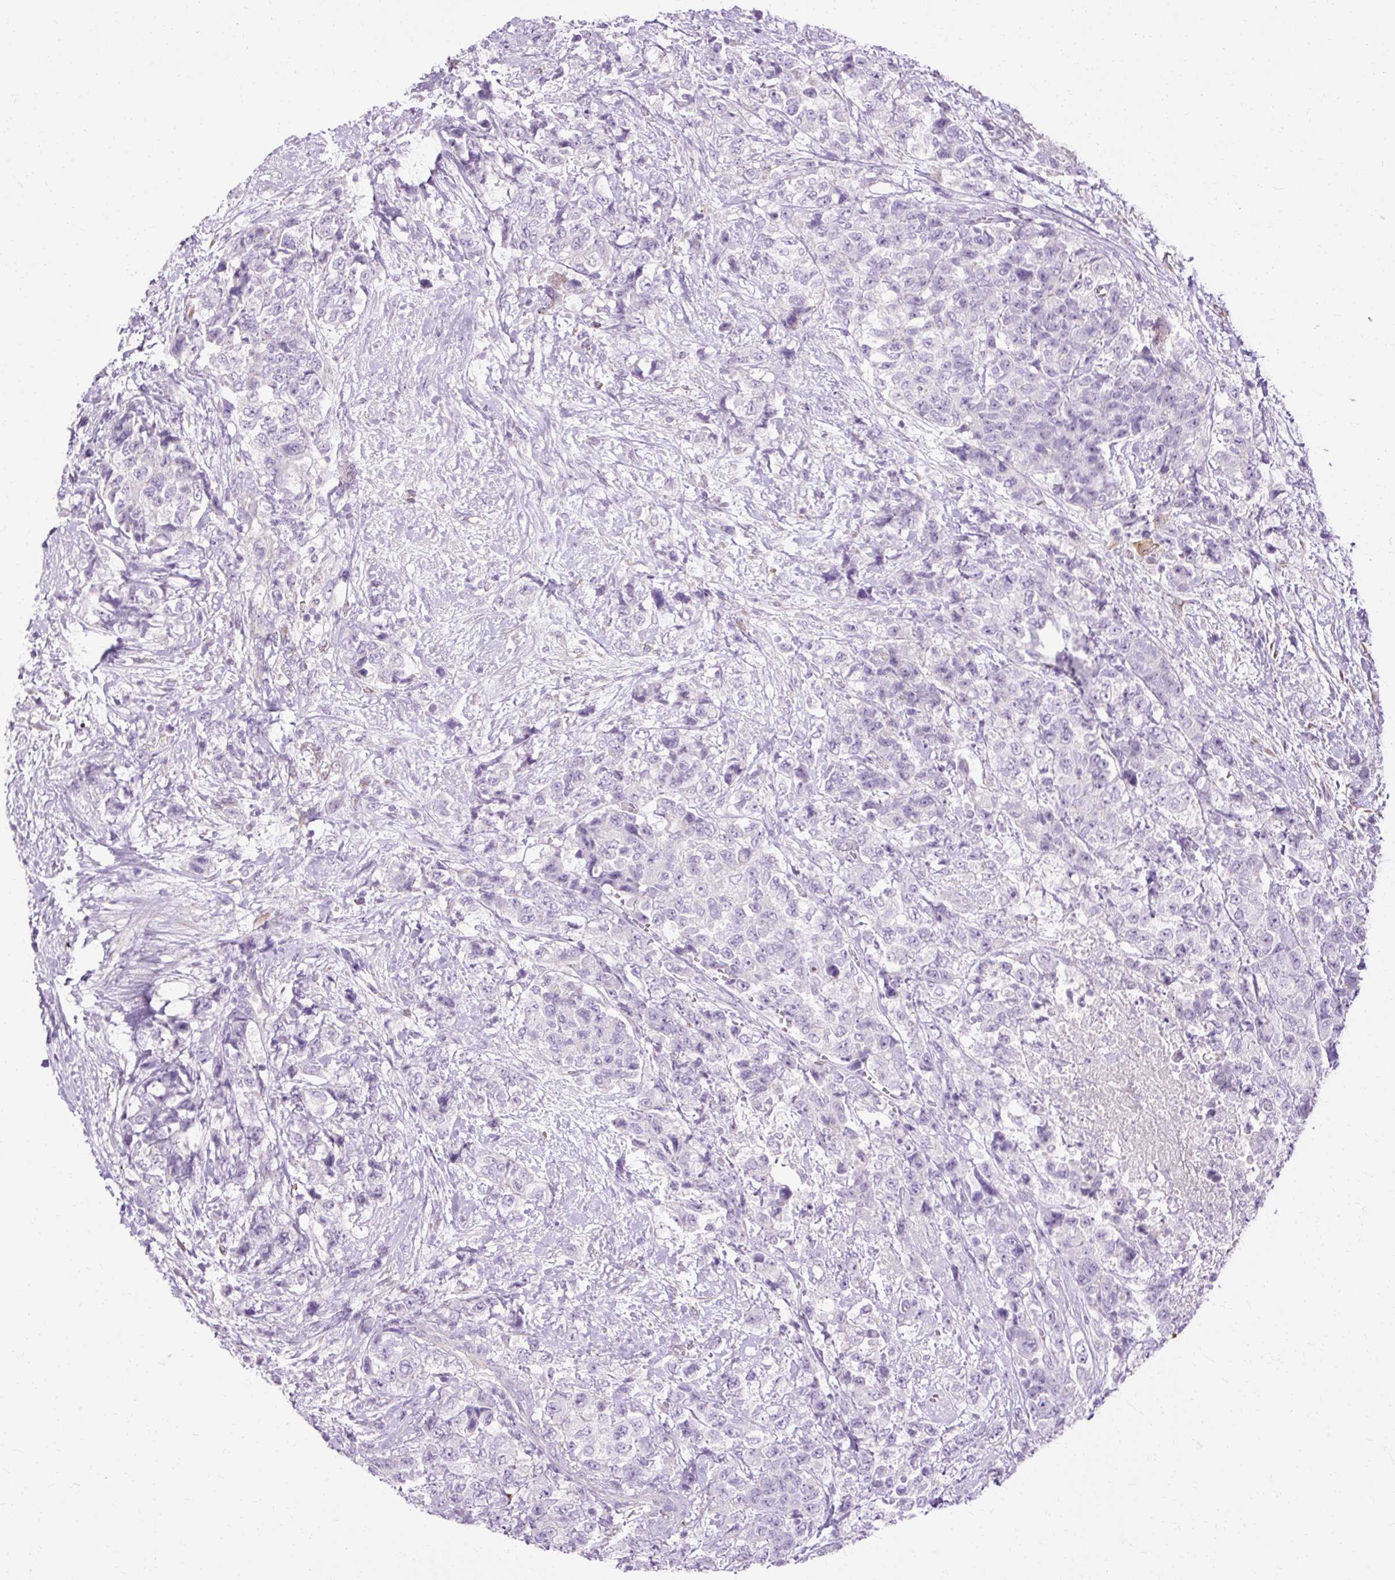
{"staining": {"intensity": "negative", "quantity": "none", "location": "none"}, "tissue": "urothelial cancer", "cell_type": "Tumor cells", "image_type": "cancer", "snomed": [{"axis": "morphology", "description": "Urothelial carcinoma, High grade"}, {"axis": "topography", "description": "Urinary bladder"}], "caption": "High power microscopy image of an immunohistochemistry micrograph of high-grade urothelial carcinoma, revealing no significant expression in tumor cells. (DAB (3,3'-diaminobenzidine) IHC, high magnification).", "gene": "HSD11B1", "patient": {"sex": "female", "age": 78}}